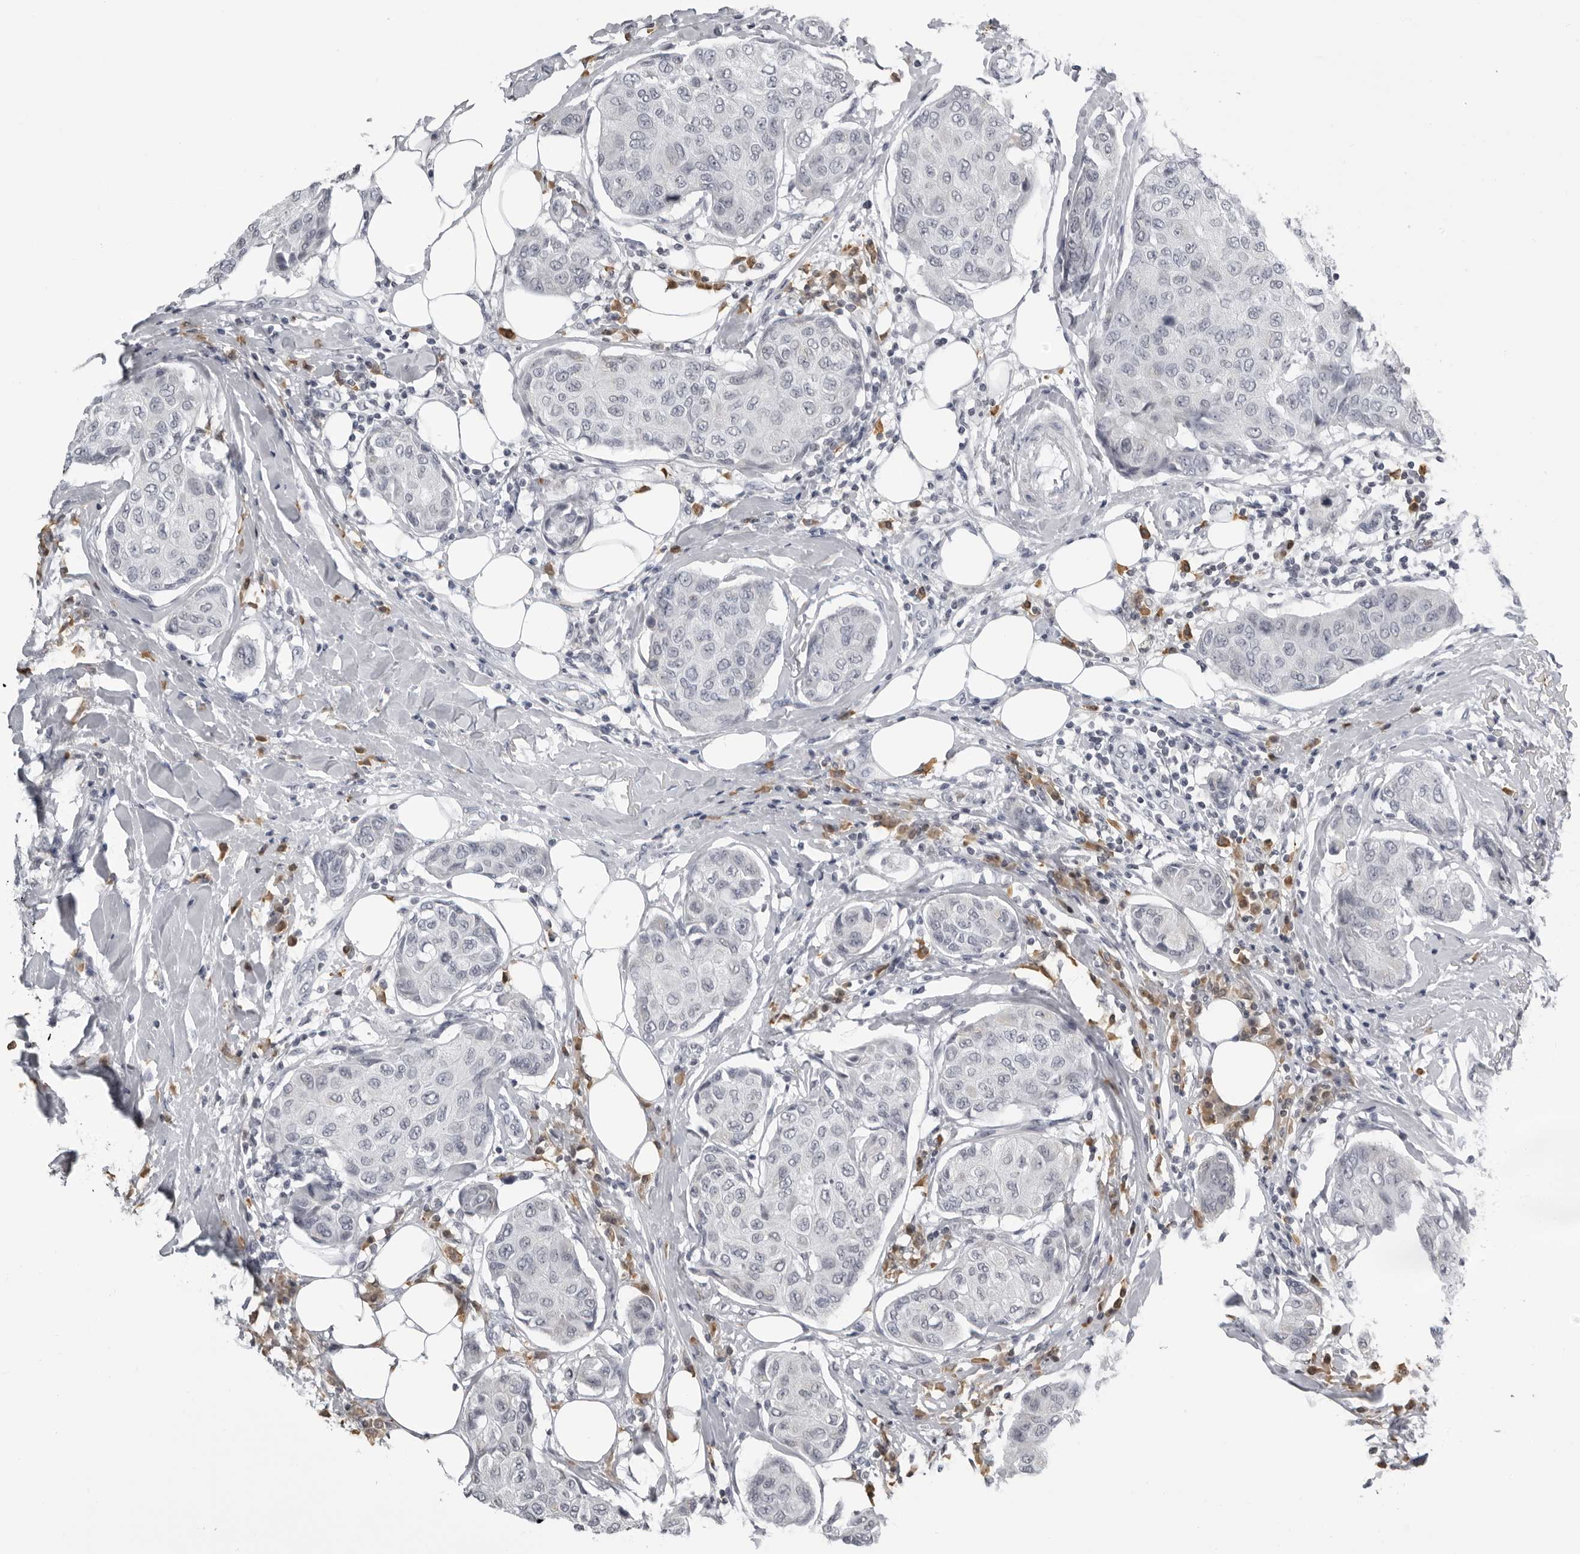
{"staining": {"intensity": "negative", "quantity": "none", "location": "none"}, "tissue": "breast cancer", "cell_type": "Tumor cells", "image_type": "cancer", "snomed": [{"axis": "morphology", "description": "Duct carcinoma"}, {"axis": "topography", "description": "Breast"}], "caption": "This photomicrograph is of breast intraductal carcinoma stained with immunohistochemistry to label a protein in brown with the nuclei are counter-stained blue. There is no positivity in tumor cells.", "gene": "RTCA", "patient": {"sex": "female", "age": 80}}